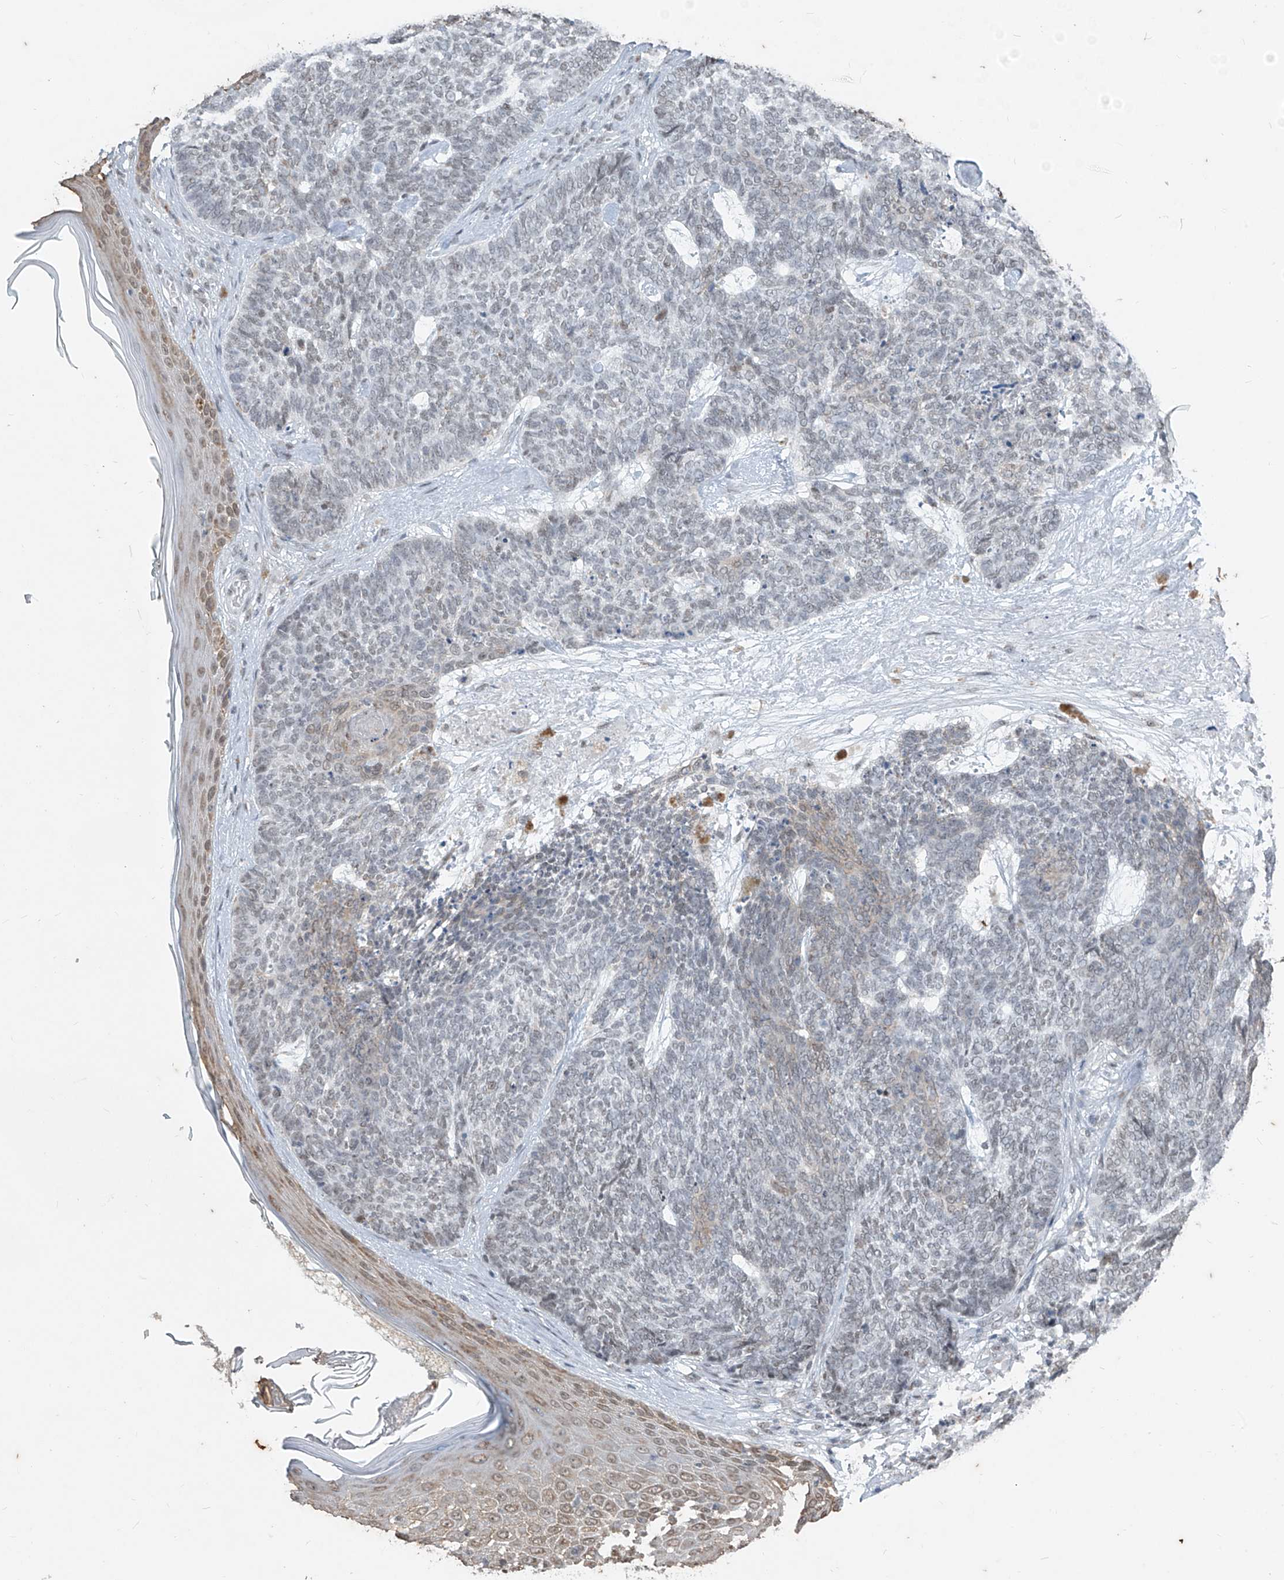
{"staining": {"intensity": "negative", "quantity": "none", "location": "none"}, "tissue": "skin cancer", "cell_type": "Tumor cells", "image_type": "cancer", "snomed": [{"axis": "morphology", "description": "Basal cell carcinoma"}, {"axis": "topography", "description": "Skin"}], "caption": "Immunohistochemistry (IHC) micrograph of neoplastic tissue: skin basal cell carcinoma stained with DAB (3,3'-diaminobenzidine) shows no significant protein staining in tumor cells.", "gene": "TFEC", "patient": {"sex": "female", "age": 84}}